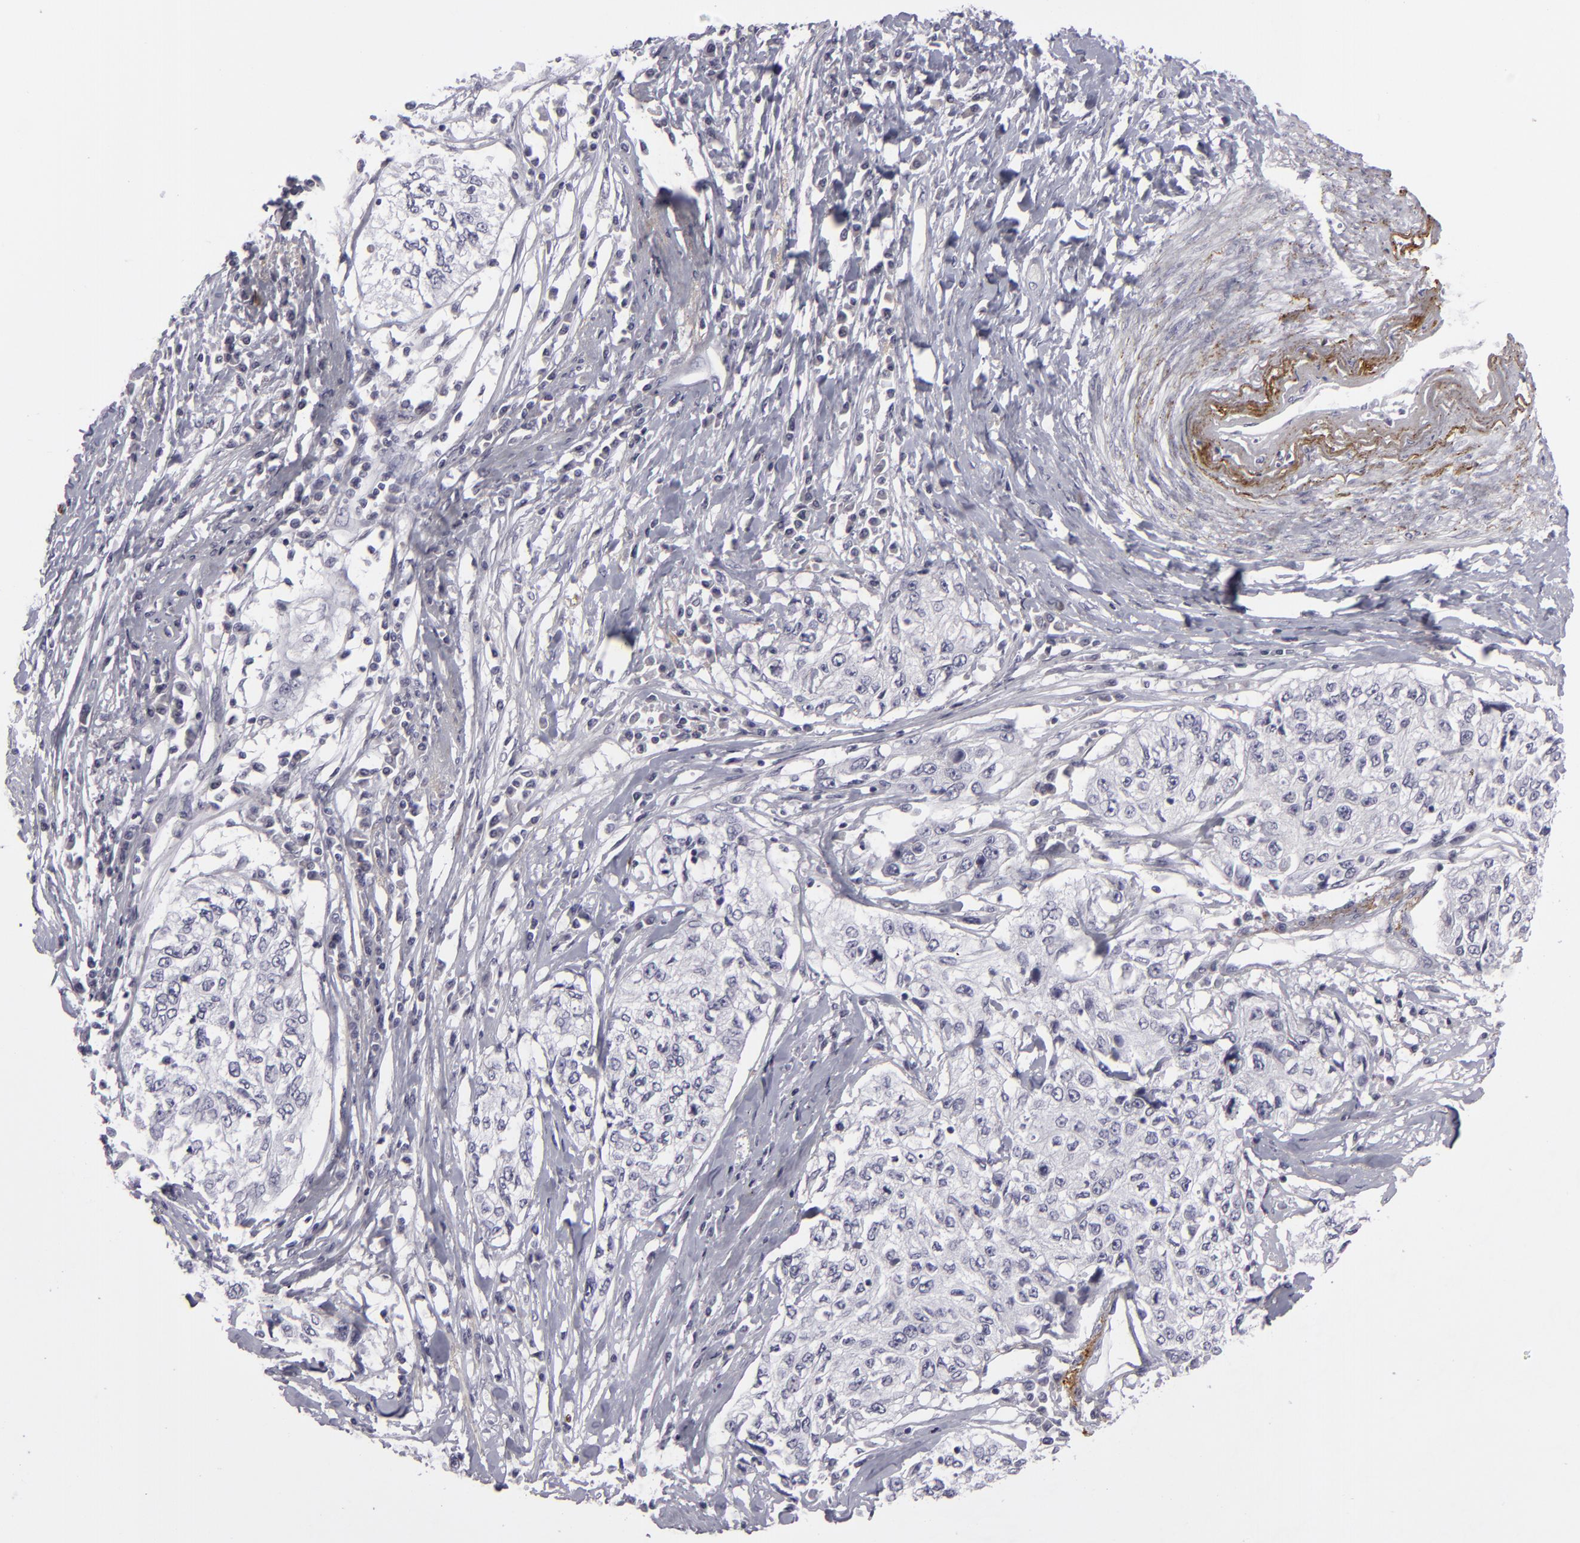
{"staining": {"intensity": "negative", "quantity": "none", "location": "none"}, "tissue": "cervical cancer", "cell_type": "Tumor cells", "image_type": "cancer", "snomed": [{"axis": "morphology", "description": "Squamous cell carcinoma, NOS"}, {"axis": "topography", "description": "Cervix"}], "caption": "High power microscopy micrograph of an immunohistochemistry histopathology image of cervical cancer (squamous cell carcinoma), revealing no significant expression in tumor cells.", "gene": "C9", "patient": {"sex": "female", "age": 57}}